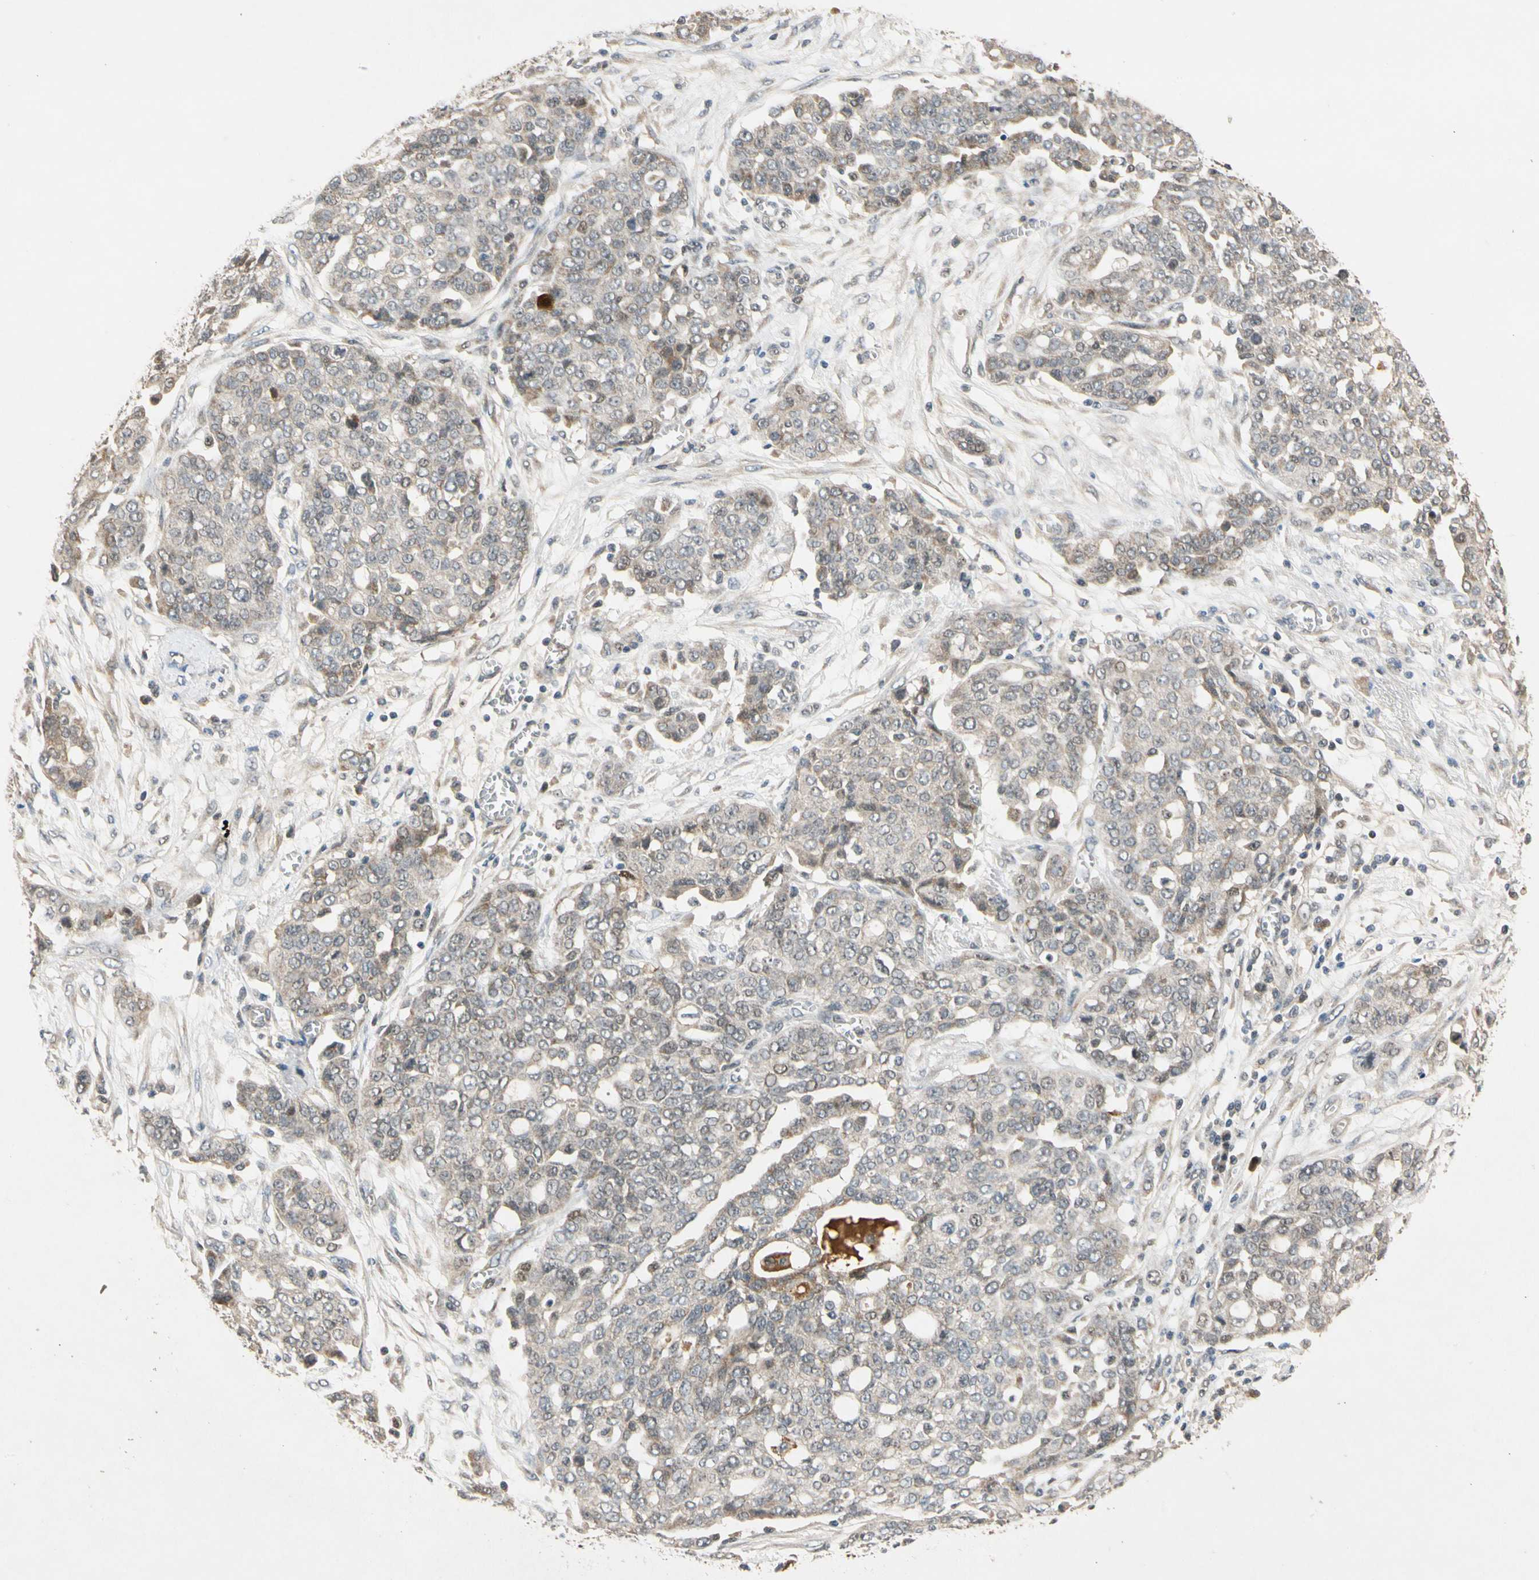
{"staining": {"intensity": "negative", "quantity": "none", "location": "none"}, "tissue": "ovarian cancer", "cell_type": "Tumor cells", "image_type": "cancer", "snomed": [{"axis": "morphology", "description": "Cystadenocarcinoma, serous, NOS"}, {"axis": "topography", "description": "Soft tissue"}, {"axis": "topography", "description": "Ovary"}], "caption": "High power microscopy histopathology image of an immunohistochemistry photomicrograph of ovarian cancer, revealing no significant positivity in tumor cells.", "gene": "RIOX2", "patient": {"sex": "female", "age": 57}}